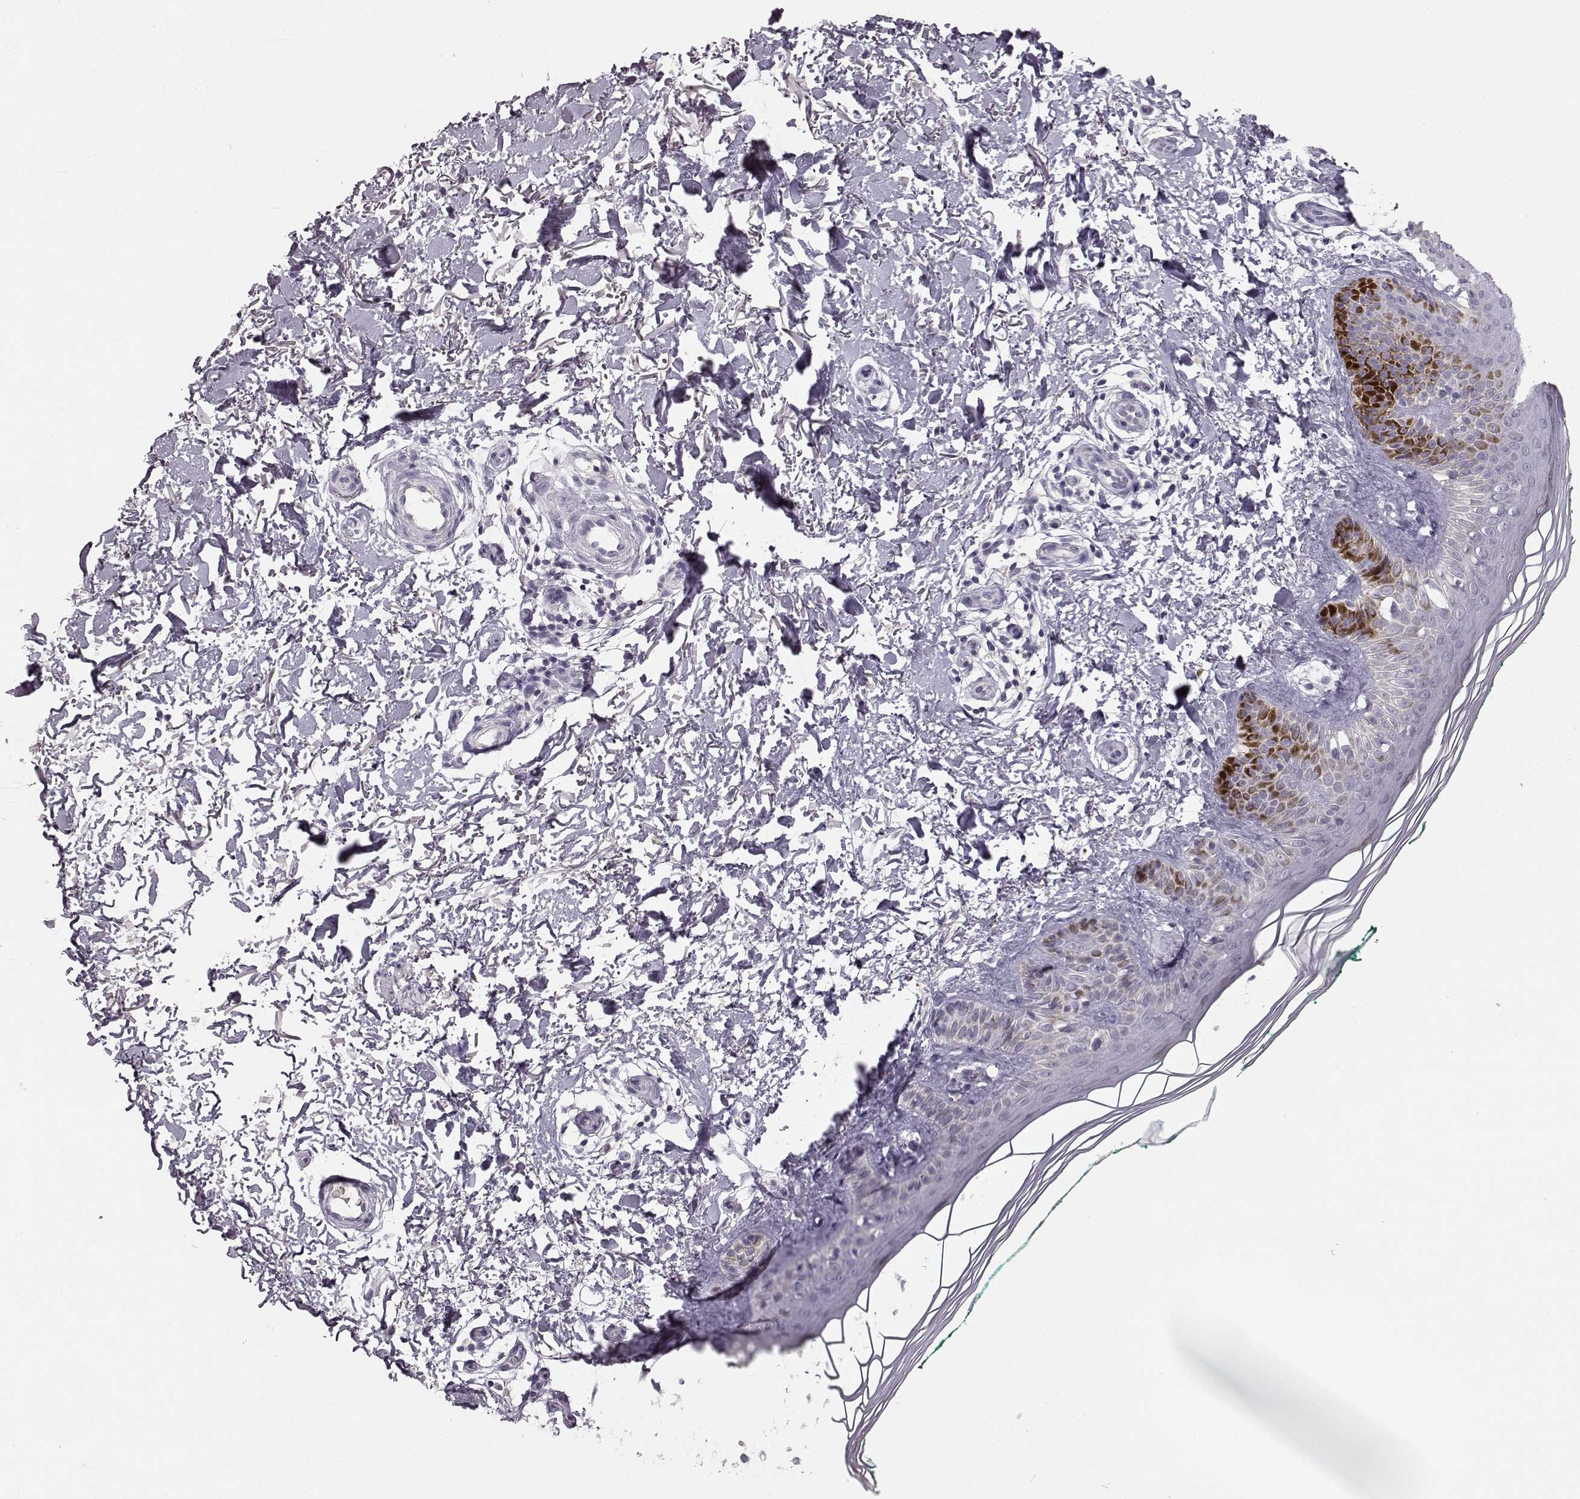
{"staining": {"intensity": "negative", "quantity": "none", "location": "none"}, "tissue": "skin", "cell_type": "Fibroblasts", "image_type": "normal", "snomed": [{"axis": "morphology", "description": "Normal tissue, NOS"}, {"axis": "morphology", "description": "Inflammation, NOS"}, {"axis": "morphology", "description": "Fibrosis, NOS"}, {"axis": "topography", "description": "Skin"}], "caption": "The immunohistochemistry histopathology image has no significant expression in fibroblasts of skin.", "gene": "BFSP2", "patient": {"sex": "male", "age": 71}}